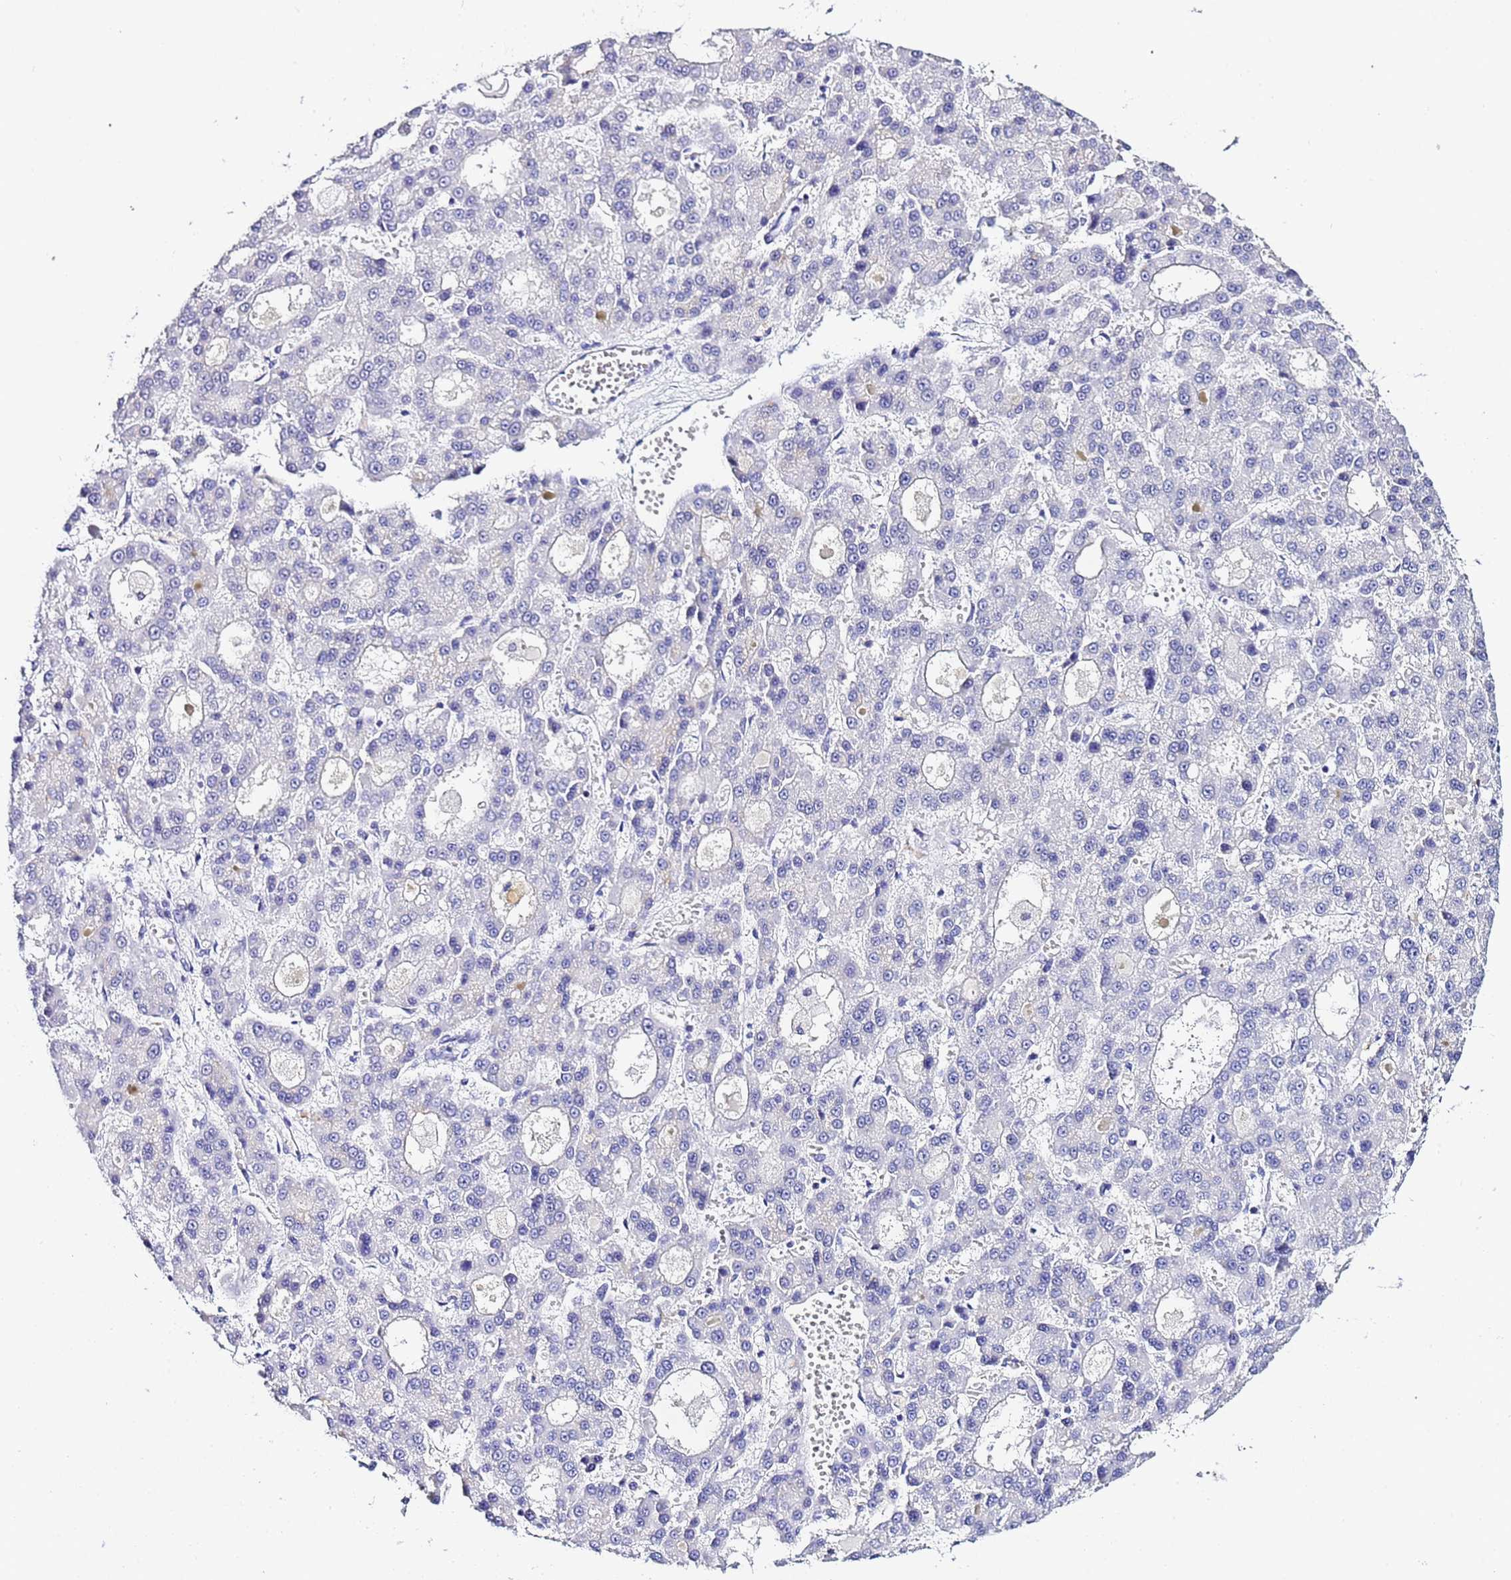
{"staining": {"intensity": "negative", "quantity": "none", "location": "none"}, "tissue": "liver cancer", "cell_type": "Tumor cells", "image_type": "cancer", "snomed": [{"axis": "morphology", "description": "Carcinoma, Hepatocellular, NOS"}, {"axis": "topography", "description": "Liver"}], "caption": "Image shows no protein positivity in tumor cells of liver cancer tissue. (Immunohistochemistry (ihc), brightfield microscopy, high magnification).", "gene": "ACTL6B", "patient": {"sex": "male", "age": 70}}